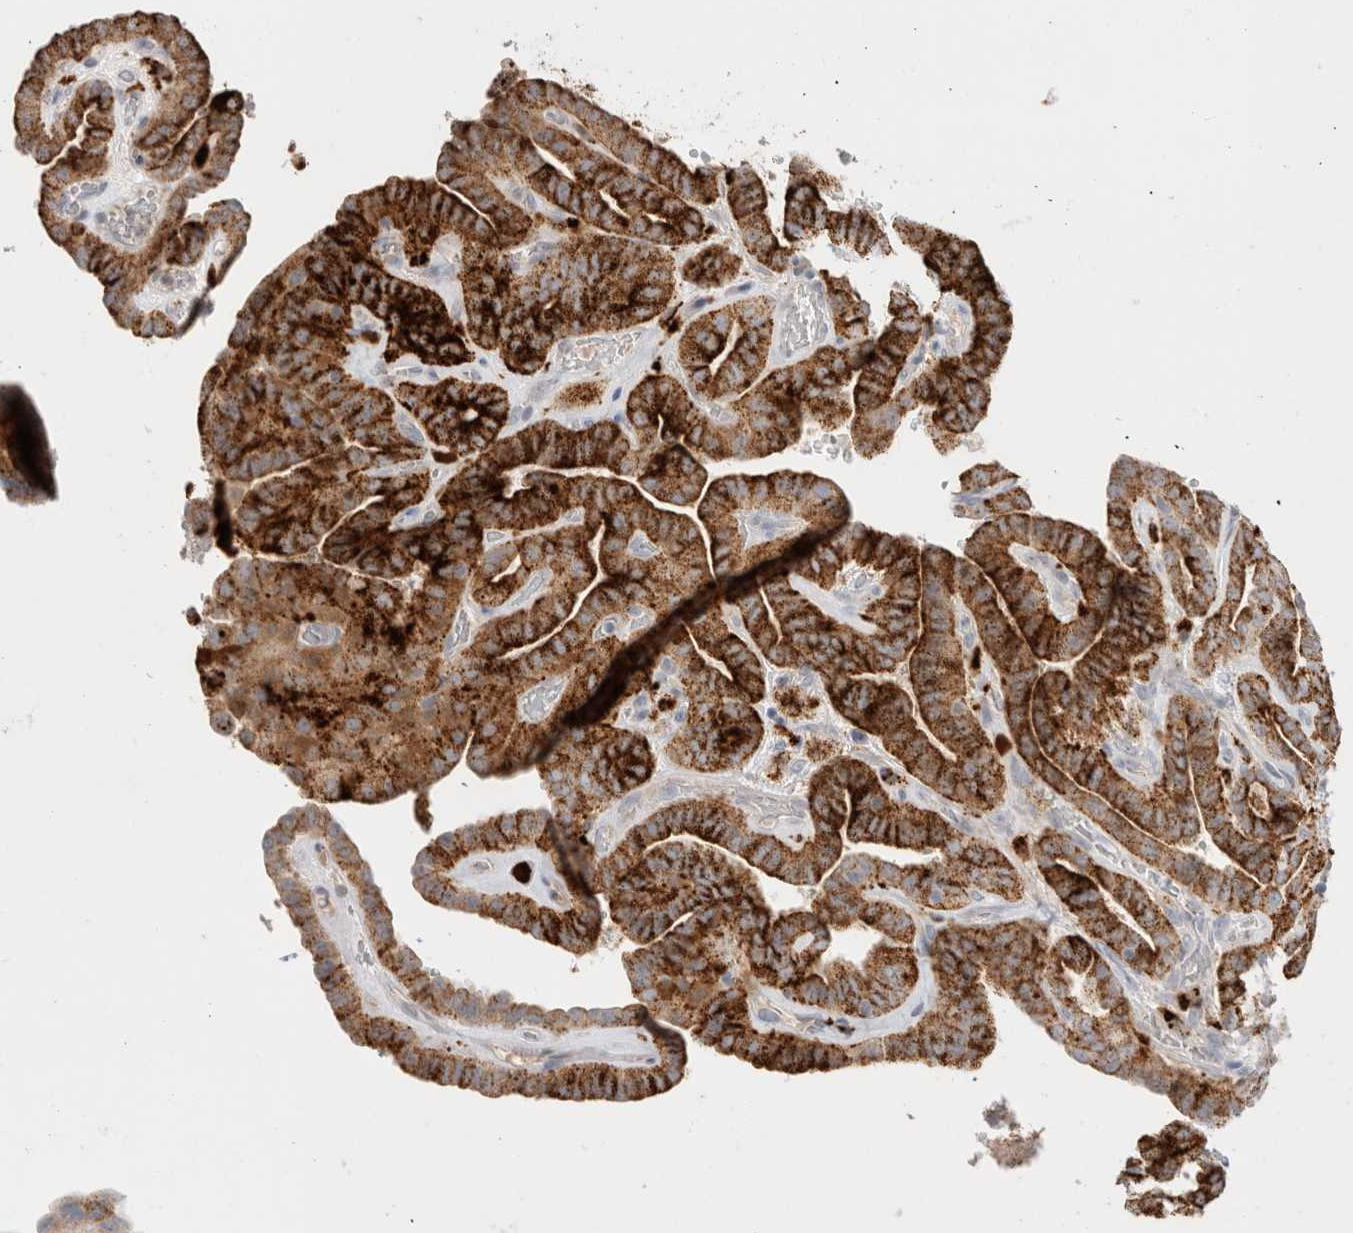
{"staining": {"intensity": "strong", "quantity": ">75%", "location": "cytoplasmic/membranous"}, "tissue": "thyroid cancer", "cell_type": "Tumor cells", "image_type": "cancer", "snomed": [{"axis": "morphology", "description": "Papillary adenocarcinoma, NOS"}, {"axis": "topography", "description": "Thyroid gland"}], "caption": "Immunohistochemistry (IHC) (DAB (3,3'-diaminobenzidine)) staining of human papillary adenocarcinoma (thyroid) displays strong cytoplasmic/membranous protein positivity in about >75% of tumor cells. (IHC, brightfield microscopy, high magnification).", "gene": "HPGDS", "patient": {"sex": "male", "age": 77}}